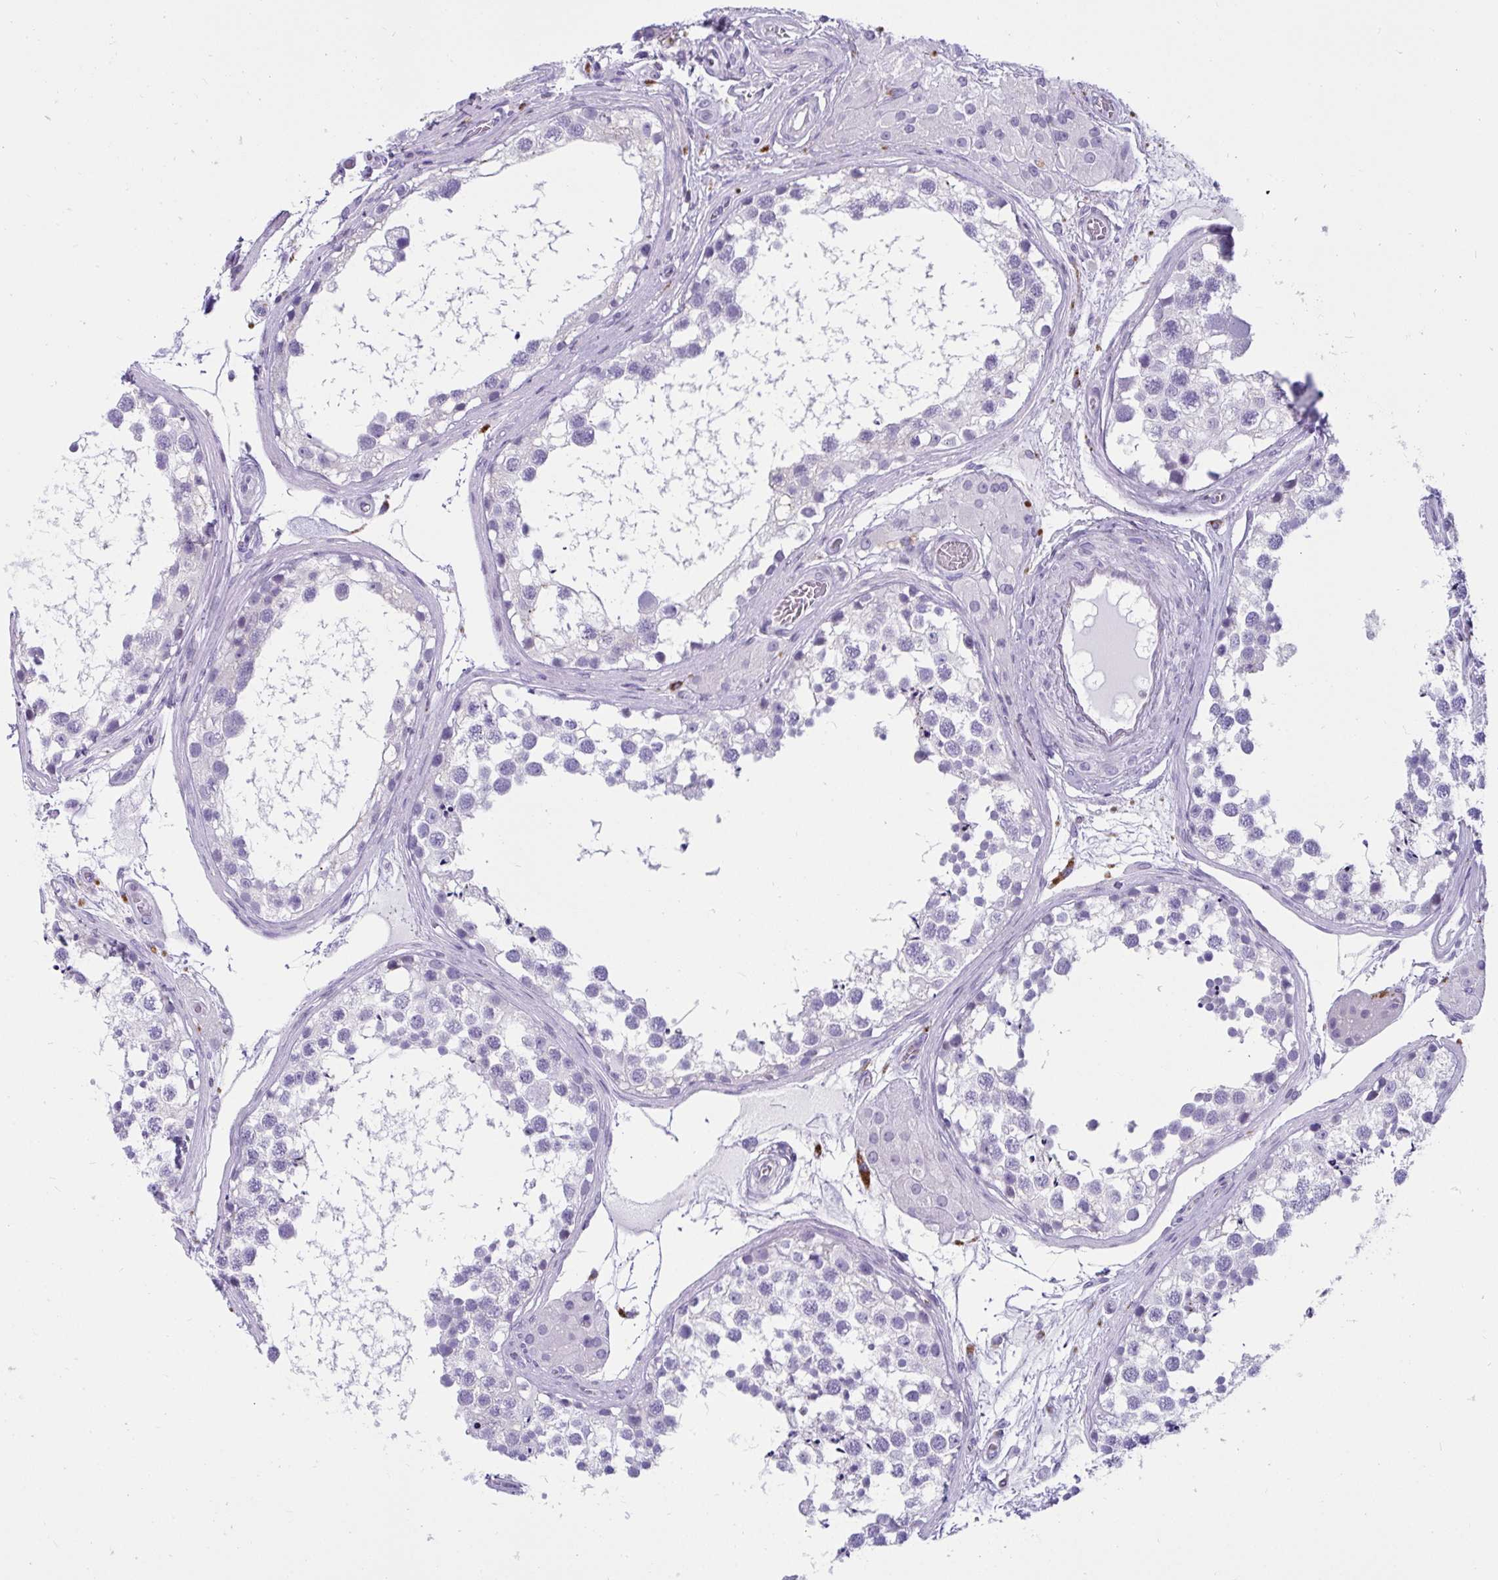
{"staining": {"intensity": "negative", "quantity": "none", "location": "none"}, "tissue": "testis", "cell_type": "Cells in seminiferous ducts", "image_type": "normal", "snomed": [{"axis": "morphology", "description": "Normal tissue, NOS"}, {"axis": "morphology", "description": "Seminoma, NOS"}, {"axis": "topography", "description": "Testis"}], "caption": "DAB immunohistochemical staining of unremarkable human testis shows no significant positivity in cells in seminiferous ducts. (Immunohistochemistry (ihc), brightfield microscopy, high magnification).", "gene": "CTSZ", "patient": {"sex": "male", "age": 65}}